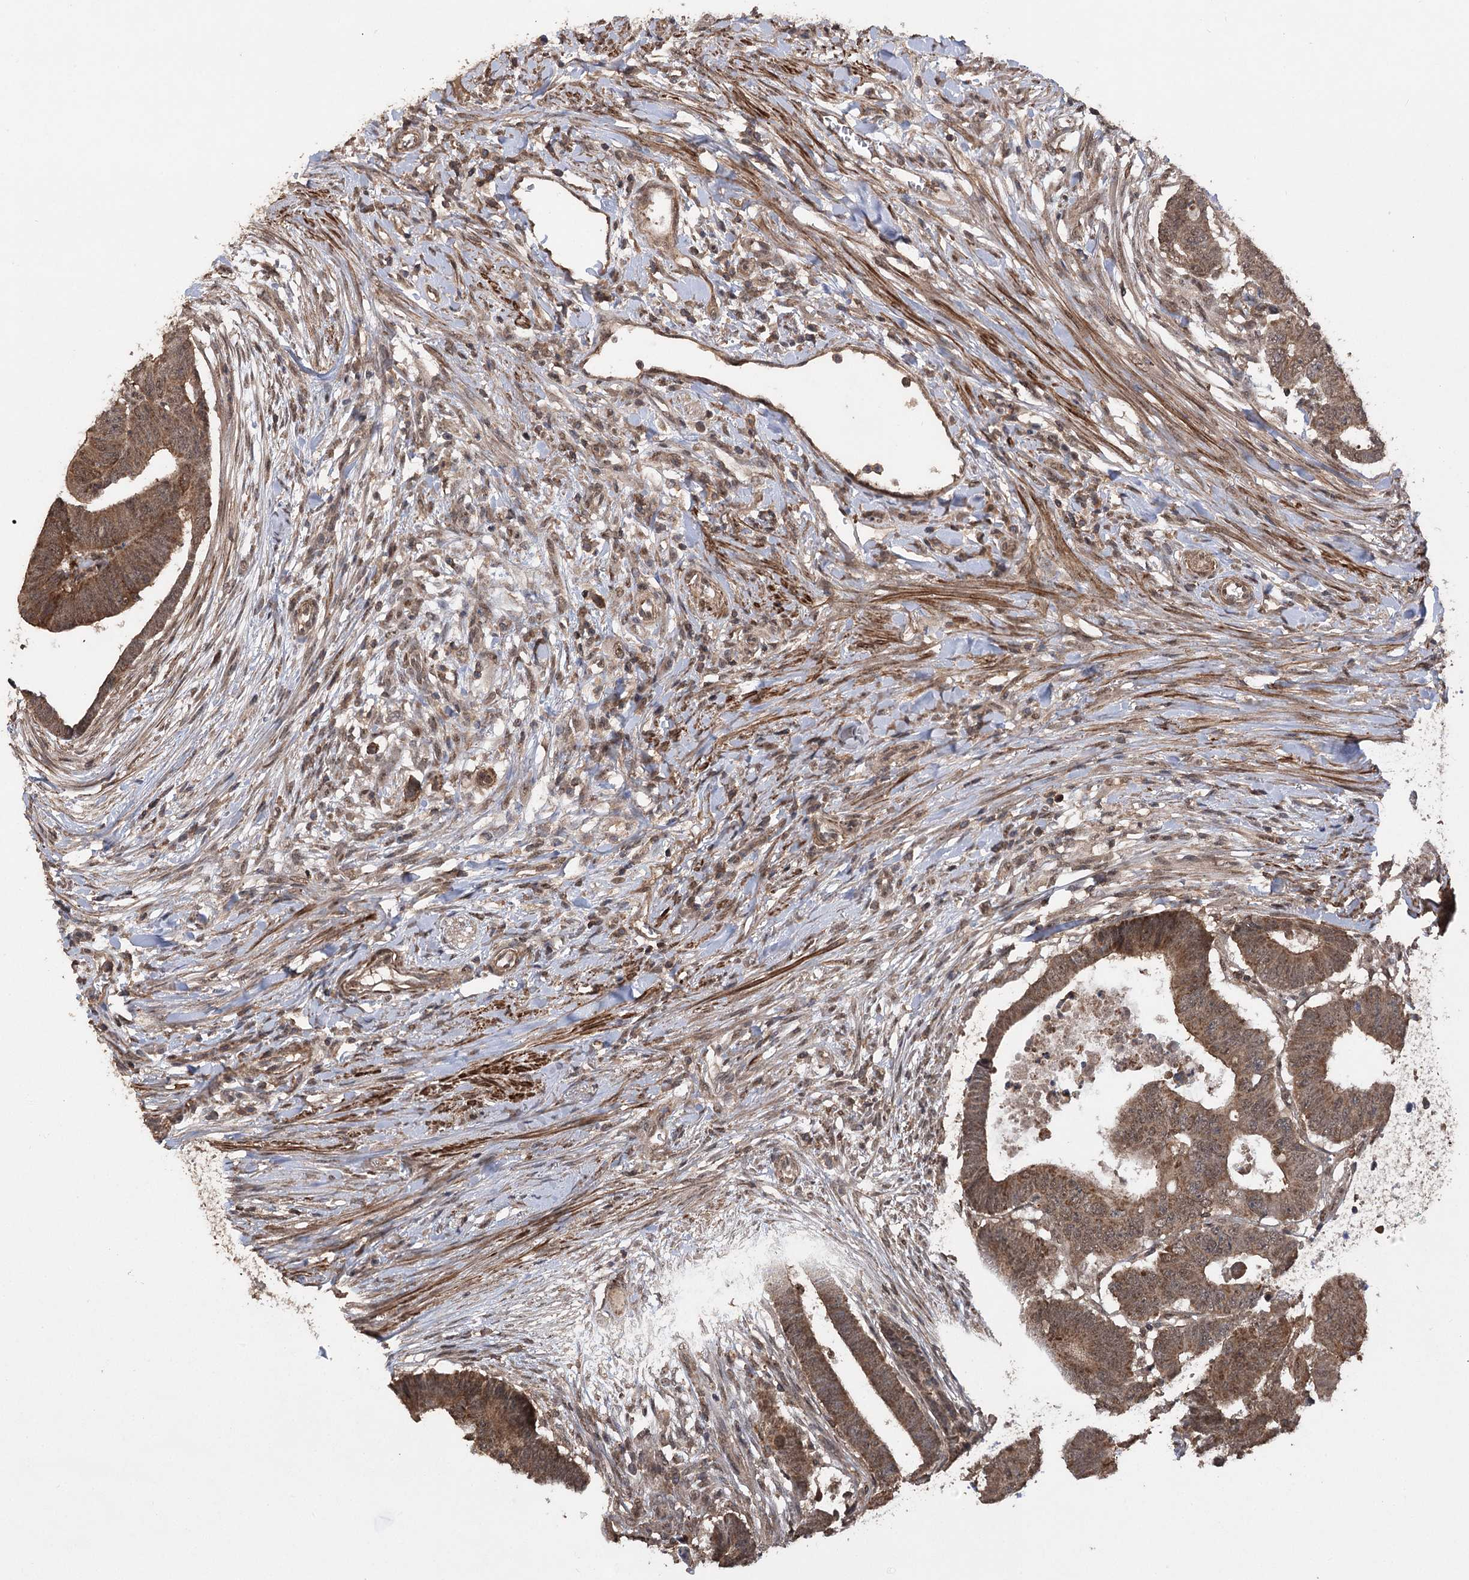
{"staining": {"intensity": "moderate", "quantity": ">75%", "location": "cytoplasmic/membranous,nuclear"}, "tissue": "colorectal cancer", "cell_type": "Tumor cells", "image_type": "cancer", "snomed": [{"axis": "morphology", "description": "Normal tissue, NOS"}, {"axis": "morphology", "description": "Adenocarcinoma, NOS"}, {"axis": "topography", "description": "Rectum"}], "caption": "Immunohistochemical staining of adenocarcinoma (colorectal) displays medium levels of moderate cytoplasmic/membranous and nuclear protein expression in about >75% of tumor cells.", "gene": "TENM2", "patient": {"sex": "female", "age": 65}}